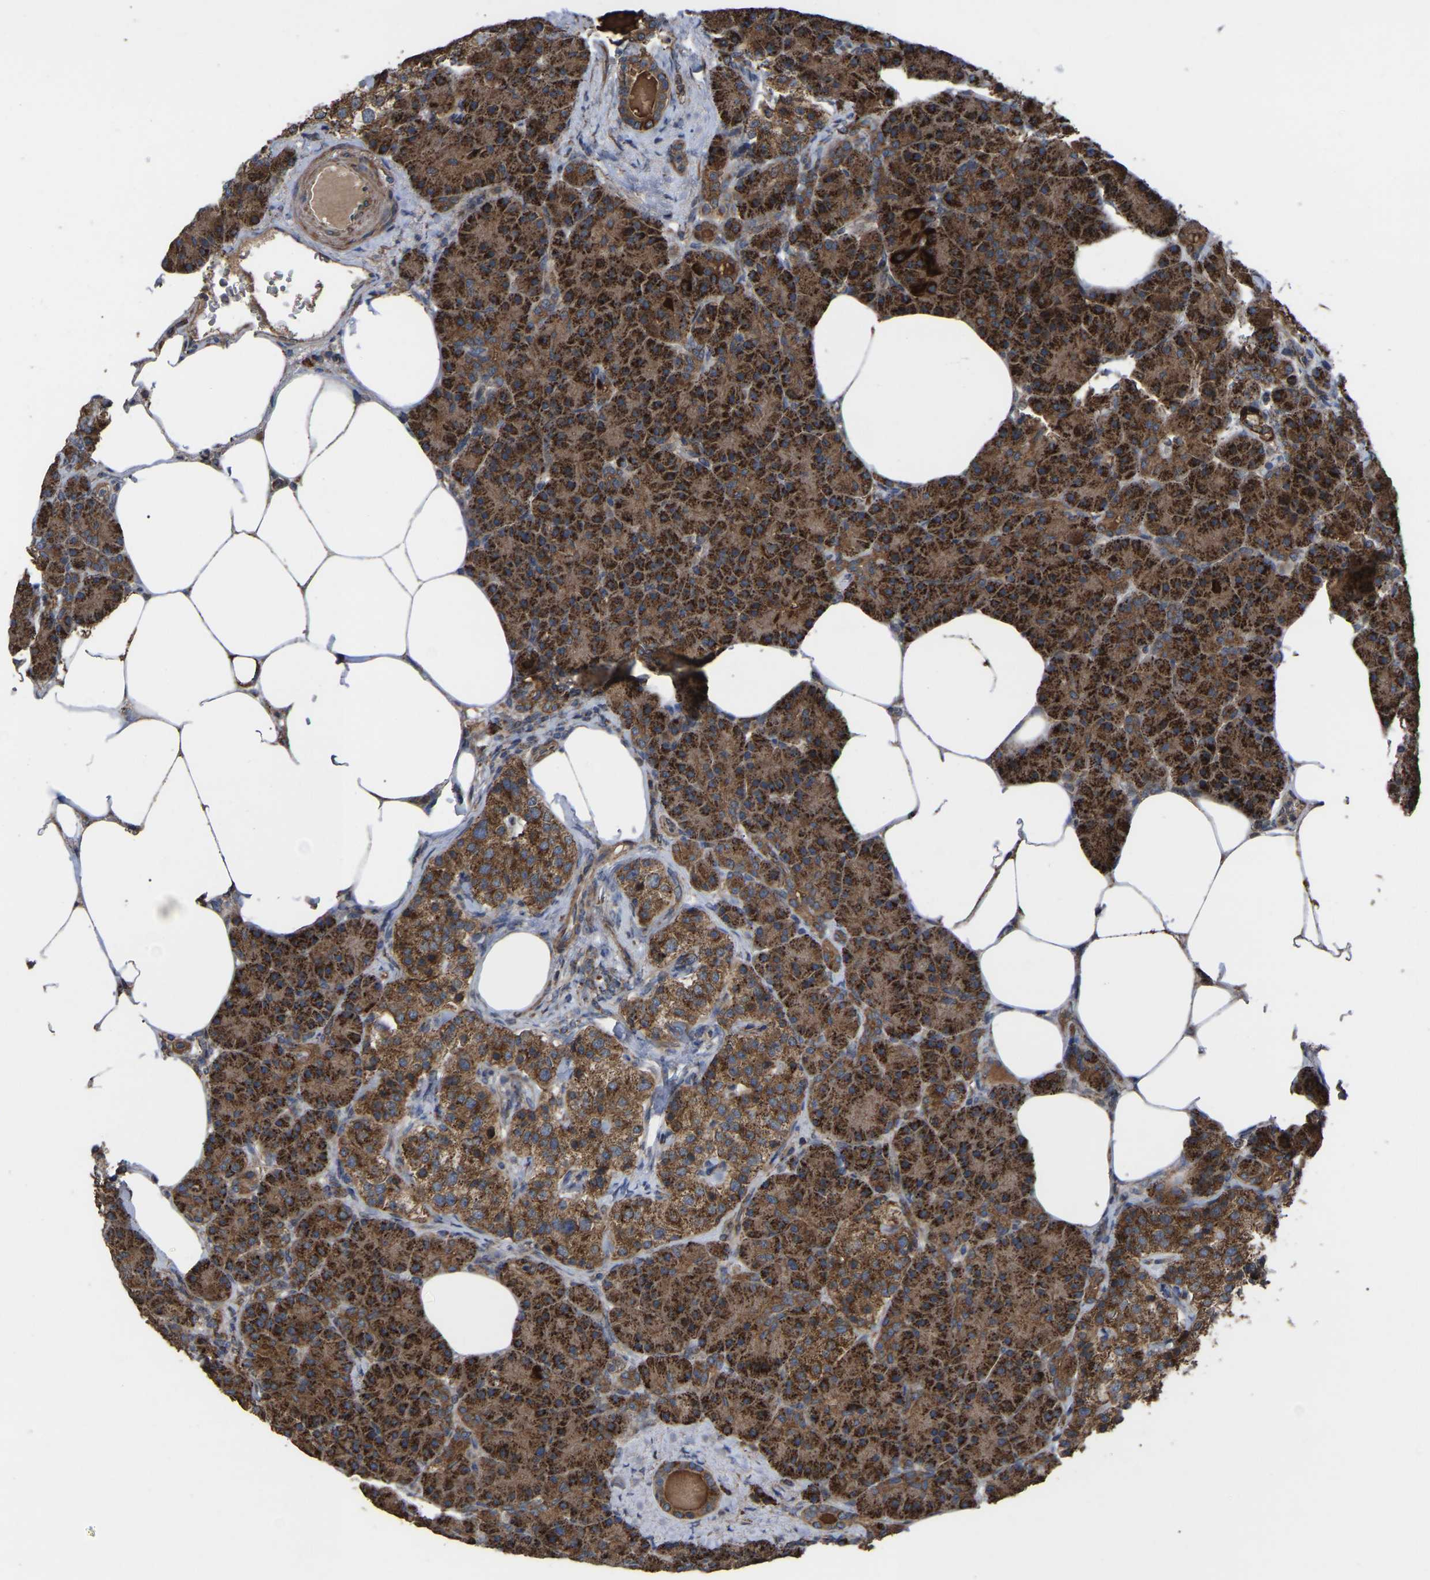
{"staining": {"intensity": "strong", "quantity": ">75%", "location": "cytoplasmic/membranous"}, "tissue": "pancreas", "cell_type": "Exocrine glandular cells", "image_type": "normal", "snomed": [{"axis": "morphology", "description": "Normal tissue, NOS"}, {"axis": "topography", "description": "Pancreas"}], "caption": "High-power microscopy captured an immunohistochemistry (IHC) photomicrograph of unremarkable pancreas, revealing strong cytoplasmic/membranous staining in approximately >75% of exocrine glandular cells.", "gene": "GCC1", "patient": {"sex": "female", "age": 70}}